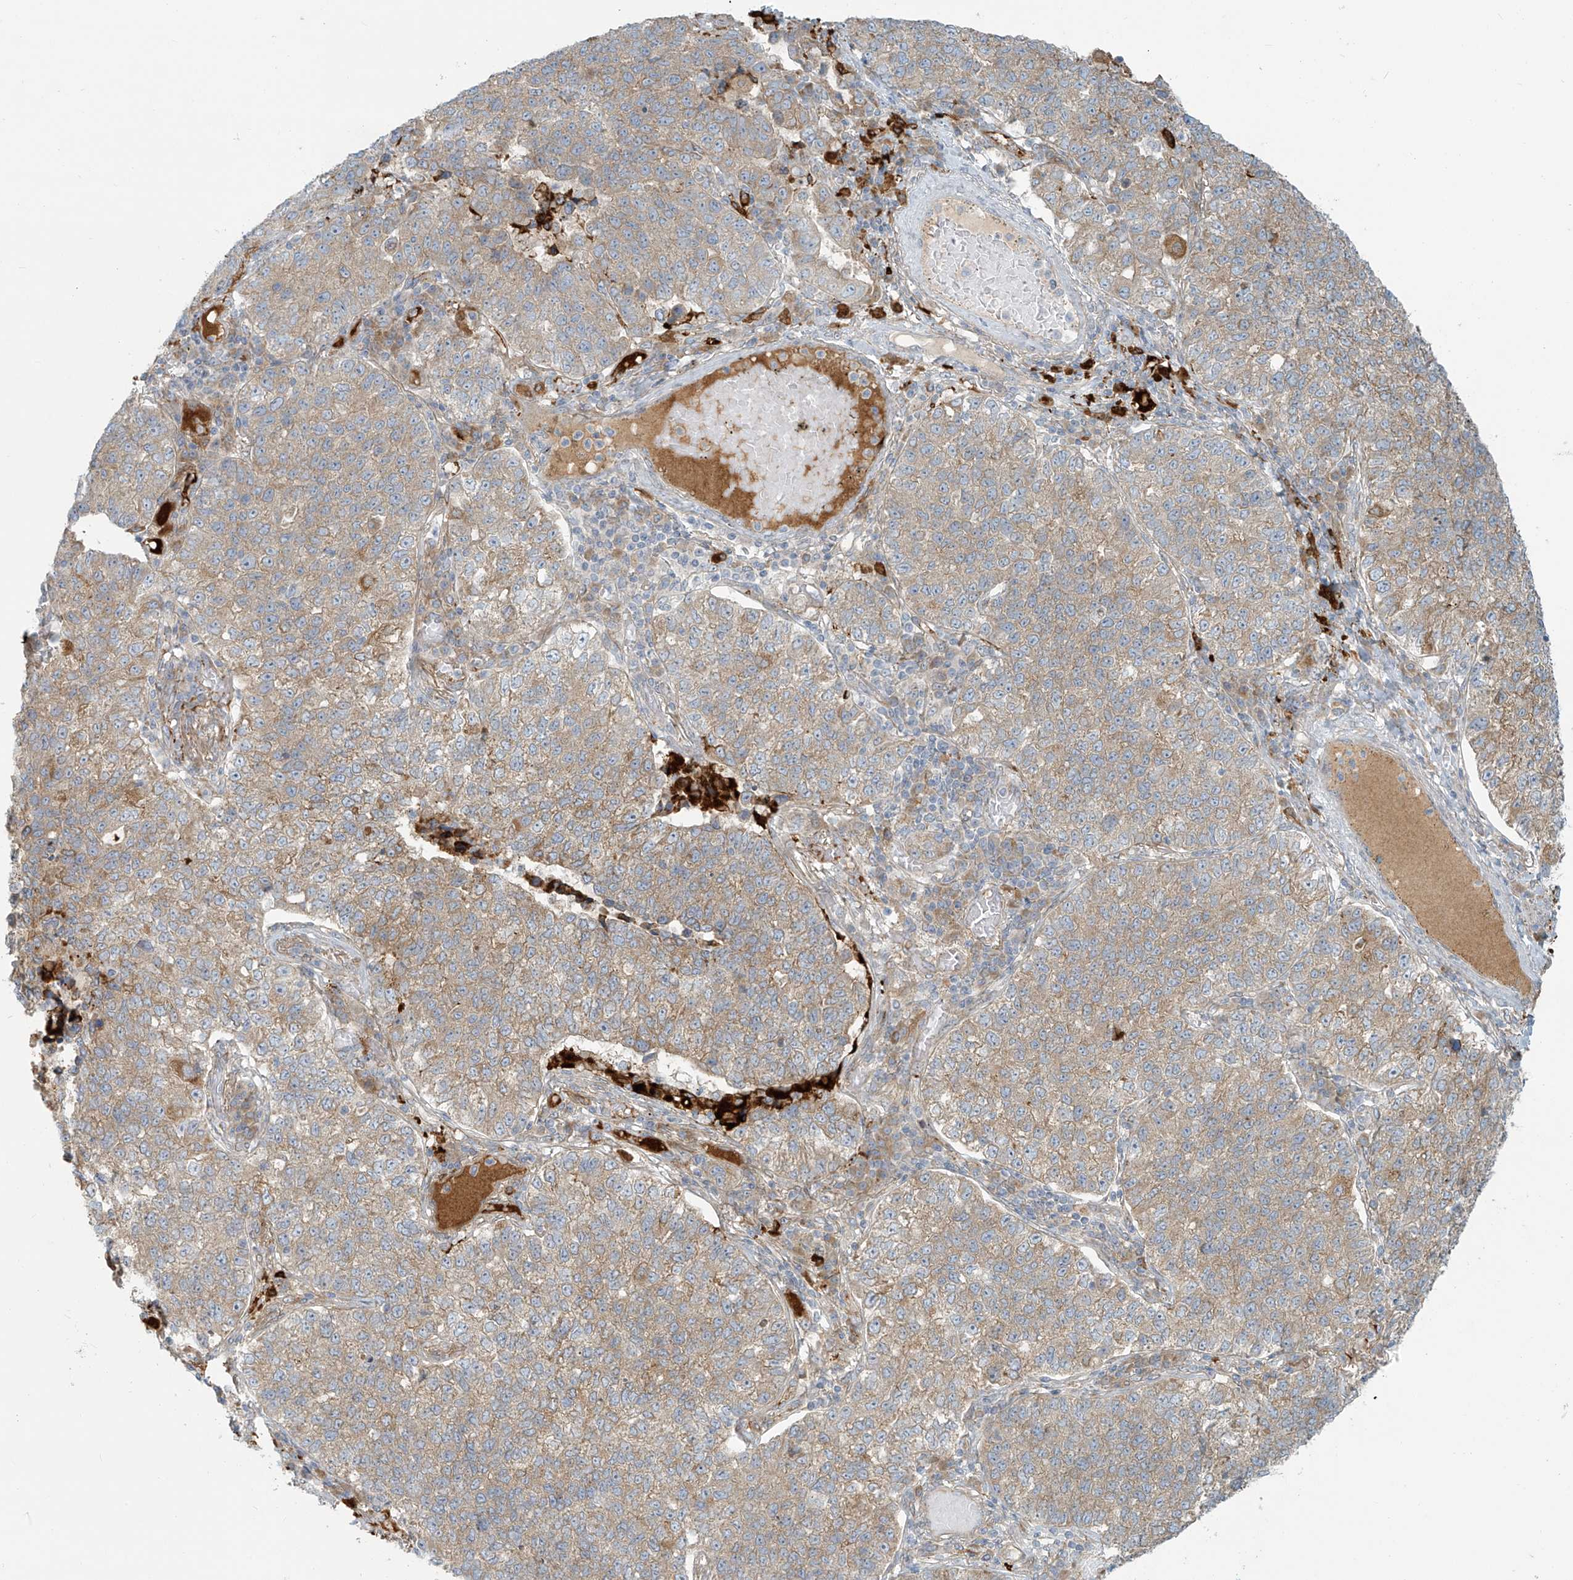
{"staining": {"intensity": "moderate", "quantity": "25%-75%", "location": "cytoplasmic/membranous"}, "tissue": "lung cancer", "cell_type": "Tumor cells", "image_type": "cancer", "snomed": [{"axis": "morphology", "description": "Adenocarcinoma, NOS"}, {"axis": "topography", "description": "Lung"}], "caption": "Tumor cells display medium levels of moderate cytoplasmic/membranous expression in about 25%-75% of cells in human lung cancer (adenocarcinoma).", "gene": "LZTS3", "patient": {"sex": "male", "age": 49}}